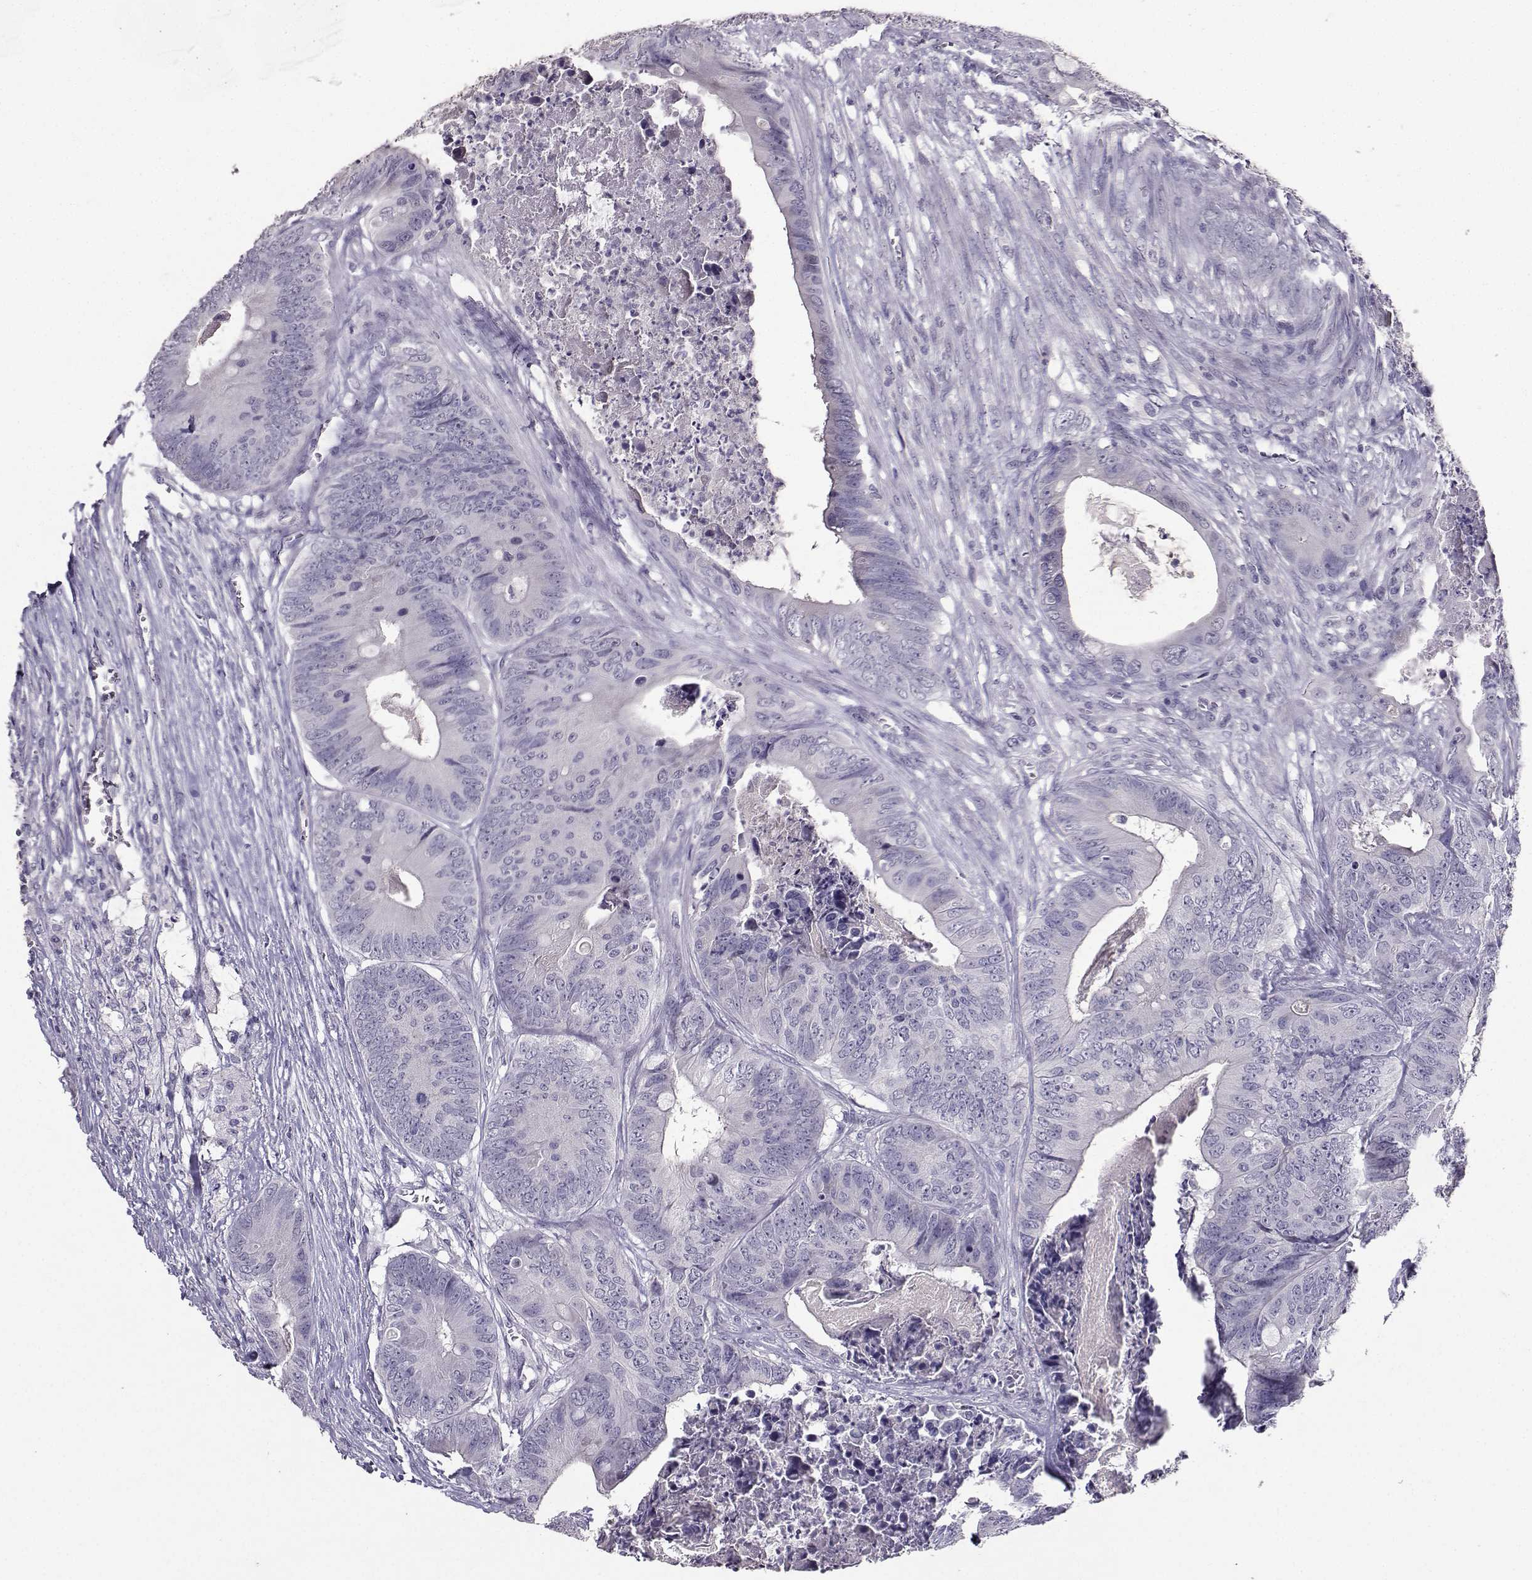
{"staining": {"intensity": "negative", "quantity": "none", "location": "none"}, "tissue": "colorectal cancer", "cell_type": "Tumor cells", "image_type": "cancer", "snomed": [{"axis": "morphology", "description": "Adenocarcinoma, NOS"}, {"axis": "topography", "description": "Colon"}], "caption": "Immunohistochemistry (IHC) of human colorectal cancer (adenocarcinoma) exhibits no expression in tumor cells.", "gene": "CARTPT", "patient": {"sex": "male", "age": 84}}